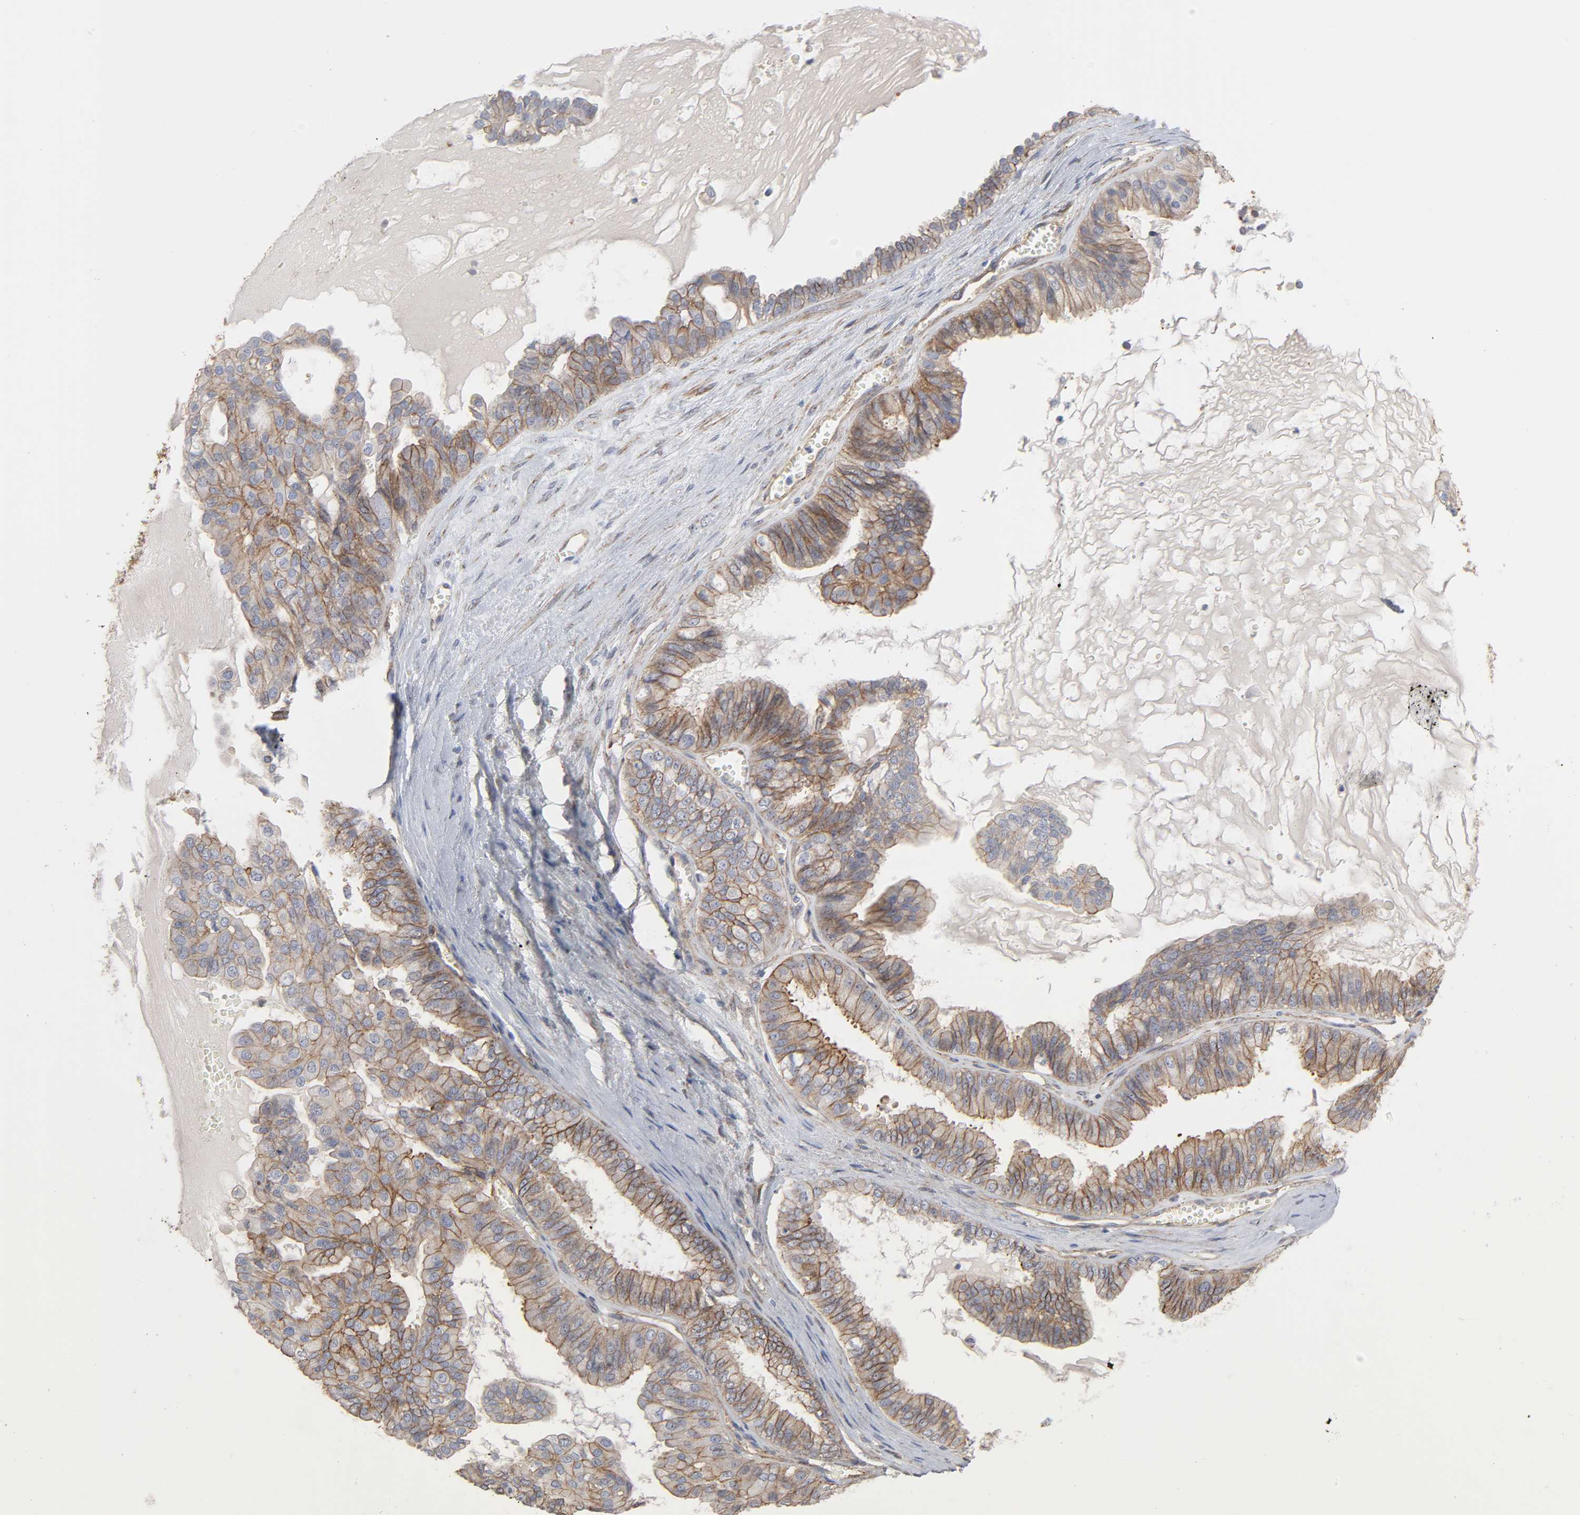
{"staining": {"intensity": "moderate", "quantity": ">75%", "location": "cytoplasmic/membranous"}, "tissue": "ovarian cancer", "cell_type": "Tumor cells", "image_type": "cancer", "snomed": [{"axis": "morphology", "description": "Carcinoma, NOS"}, {"axis": "morphology", "description": "Carcinoma, endometroid"}, {"axis": "topography", "description": "Ovary"}], "caption": "Ovarian endometroid carcinoma stained with a brown dye exhibits moderate cytoplasmic/membranous positive staining in about >75% of tumor cells.", "gene": "SPTAN1", "patient": {"sex": "female", "age": 50}}